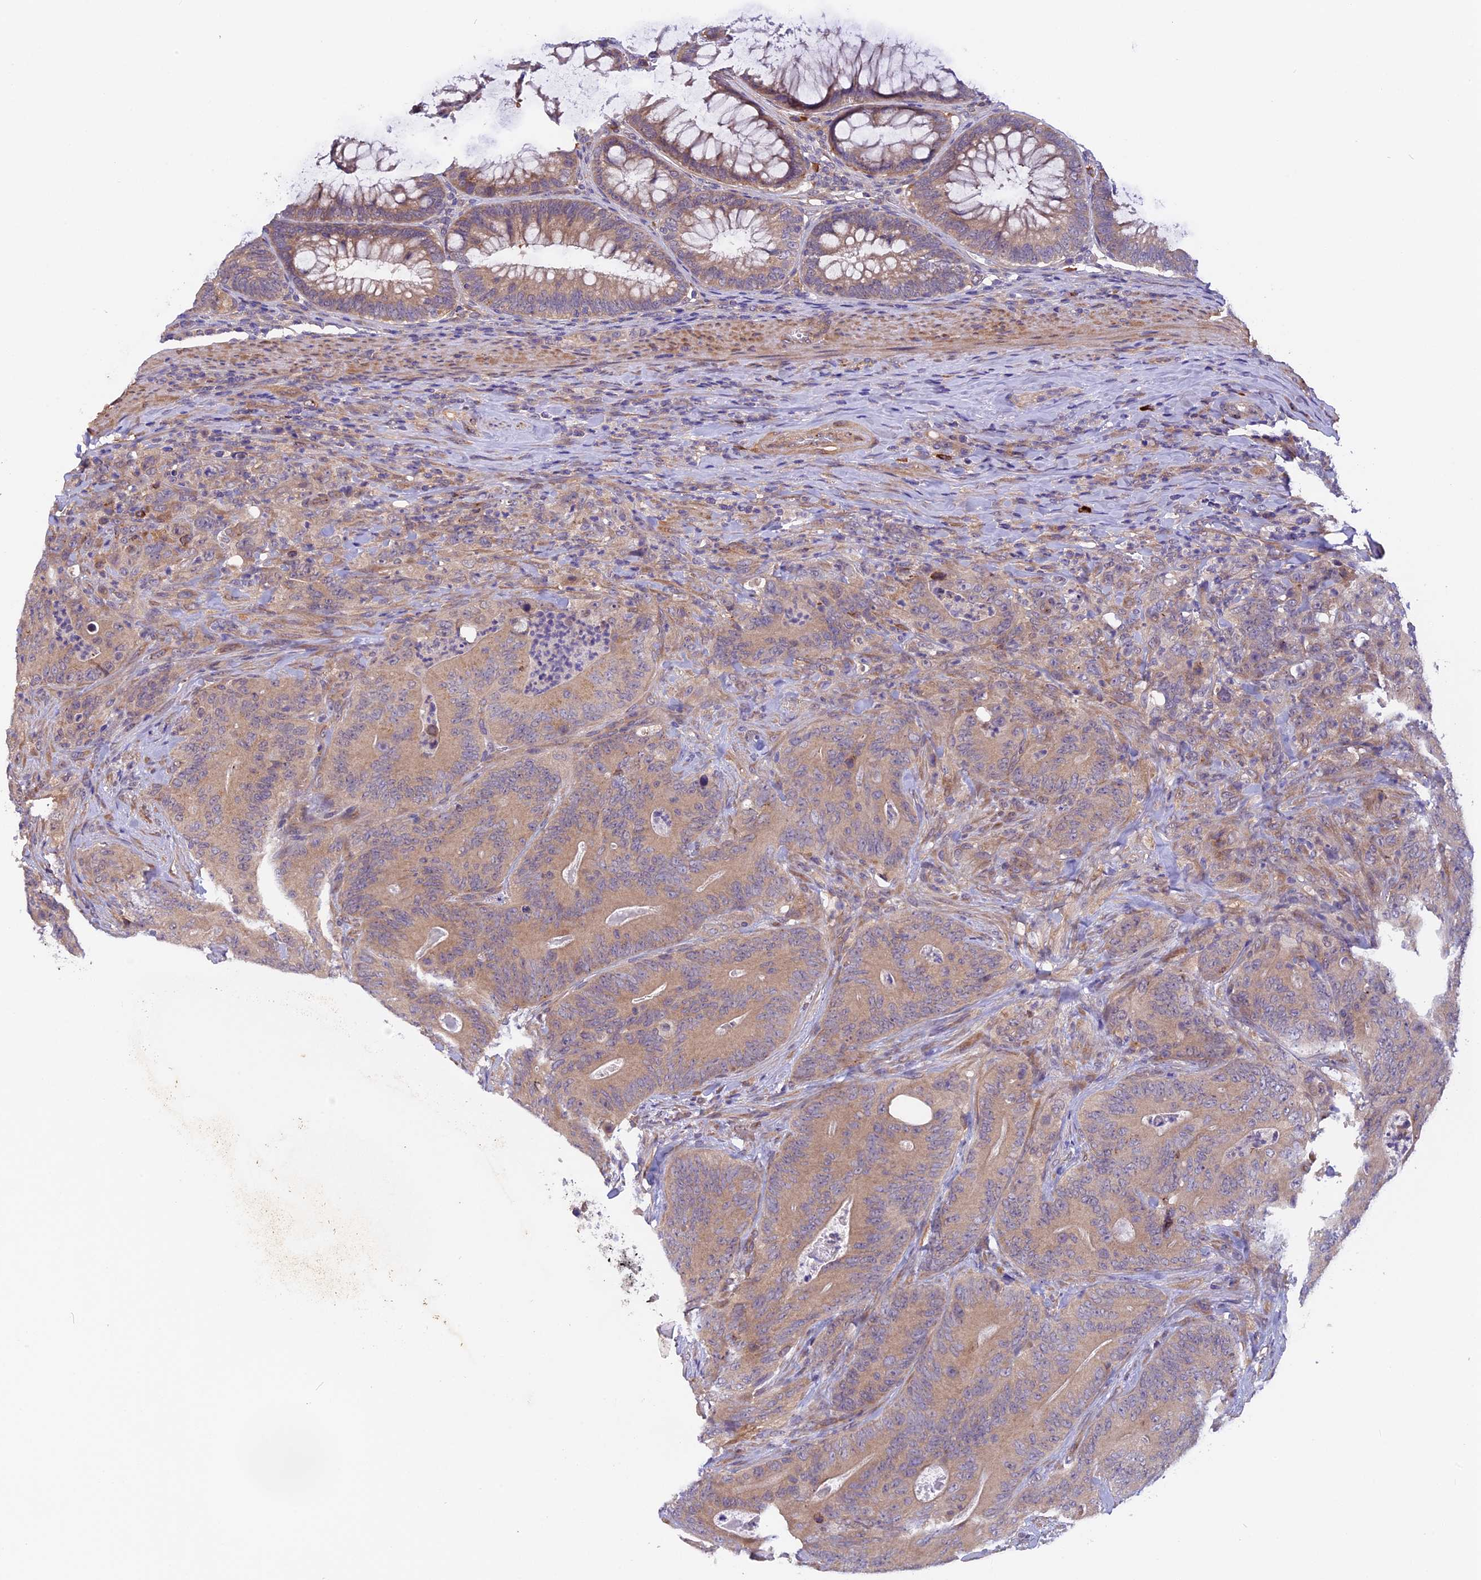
{"staining": {"intensity": "weak", "quantity": ">75%", "location": "cytoplasmic/membranous"}, "tissue": "colorectal cancer", "cell_type": "Tumor cells", "image_type": "cancer", "snomed": [{"axis": "morphology", "description": "Normal tissue, NOS"}, {"axis": "topography", "description": "Colon"}], "caption": "This image reveals immunohistochemistry staining of human colorectal cancer, with low weak cytoplasmic/membranous positivity in about >75% of tumor cells.", "gene": "CCDC9B", "patient": {"sex": "female", "age": 82}}